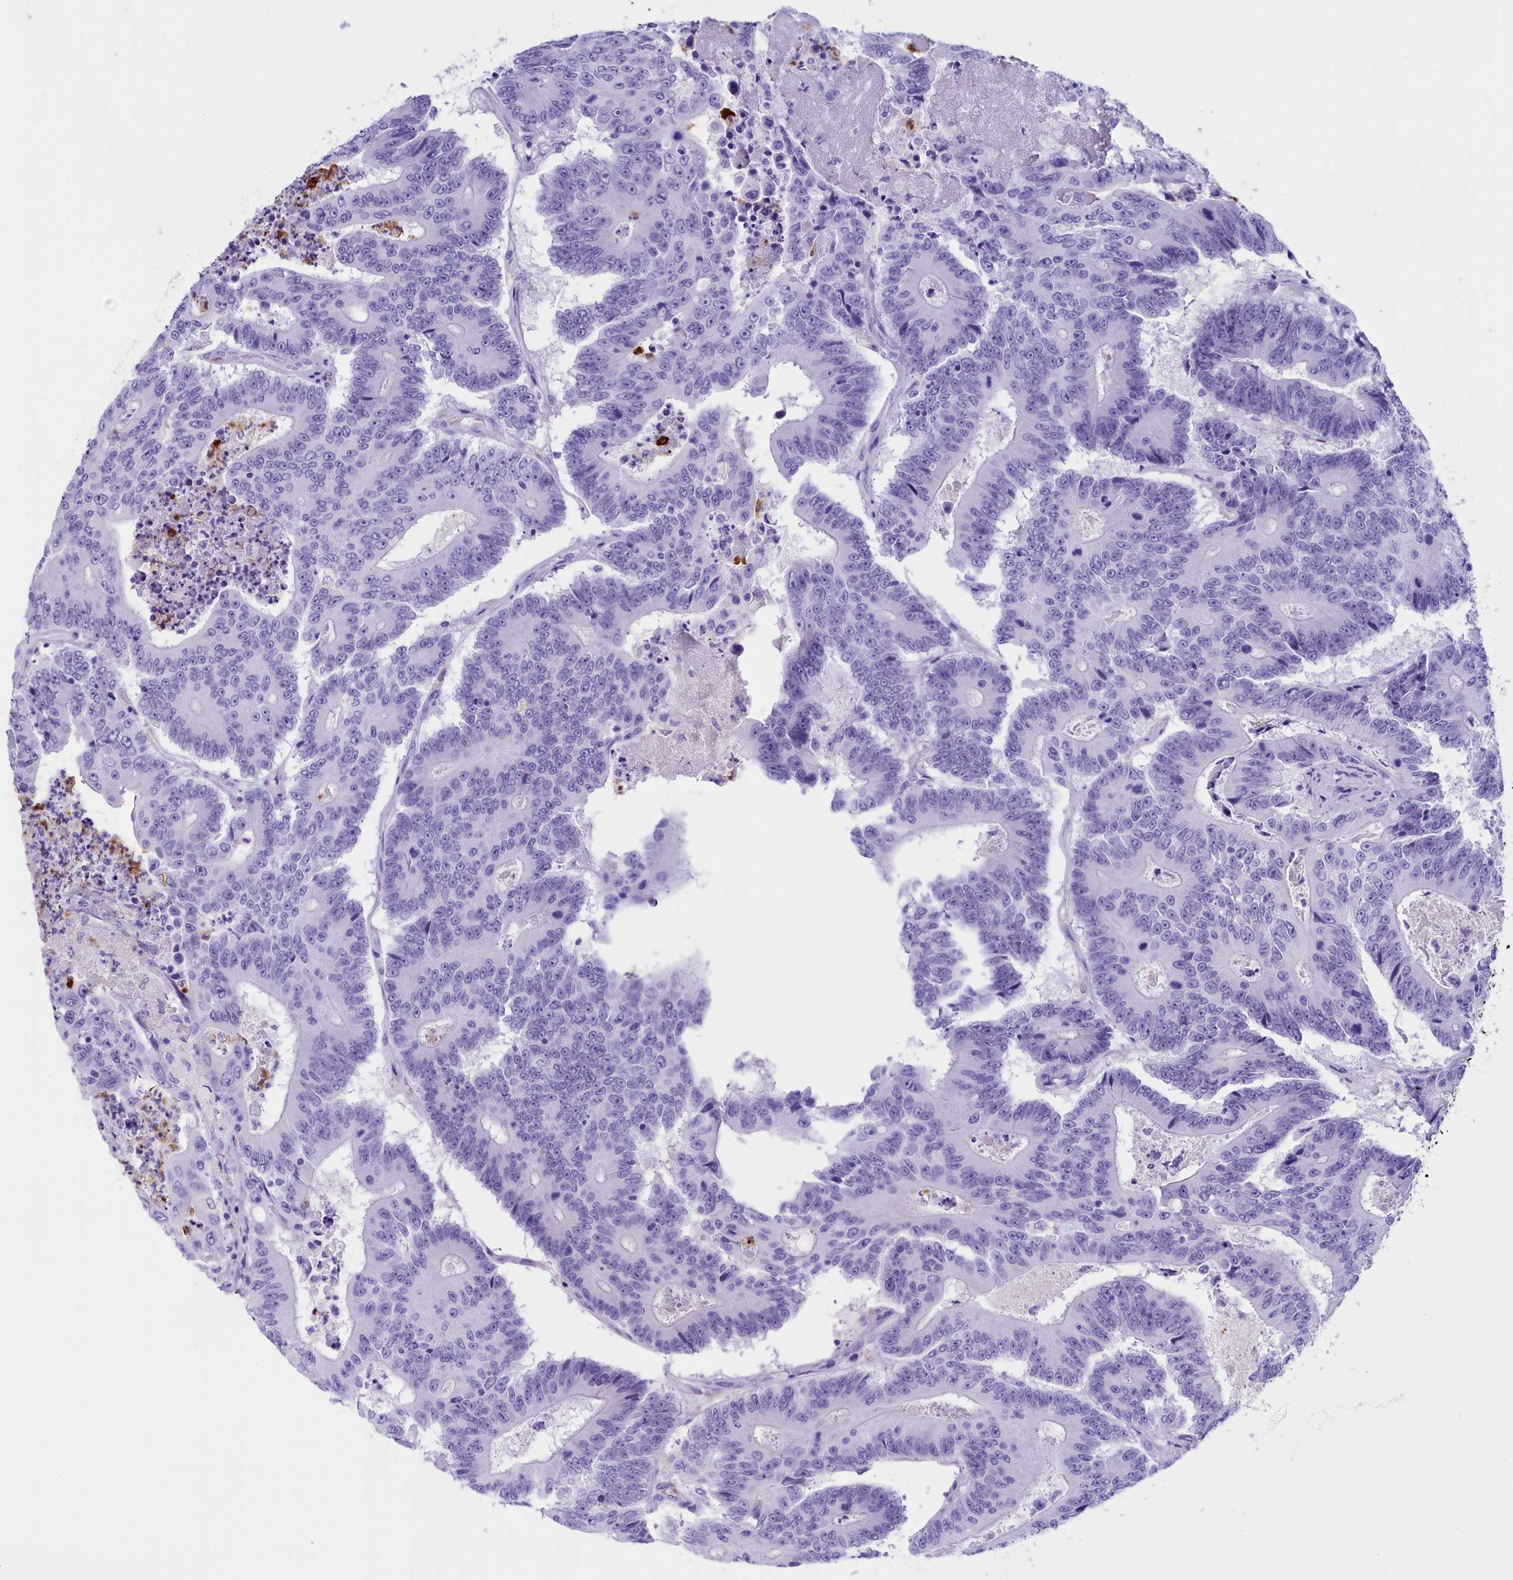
{"staining": {"intensity": "negative", "quantity": "none", "location": "none"}, "tissue": "colorectal cancer", "cell_type": "Tumor cells", "image_type": "cancer", "snomed": [{"axis": "morphology", "description": "Adenocarcinoma, NOS"}, {"axis": "topography", "description": "Colon"}], "caption": "Human colorectal adenocarcinoma stained for a protein using immunohistochemistry (IHC) shows no staining in tumor cells.", "gene": "CLC", "patient": {"sex": "male", "age": 83}}